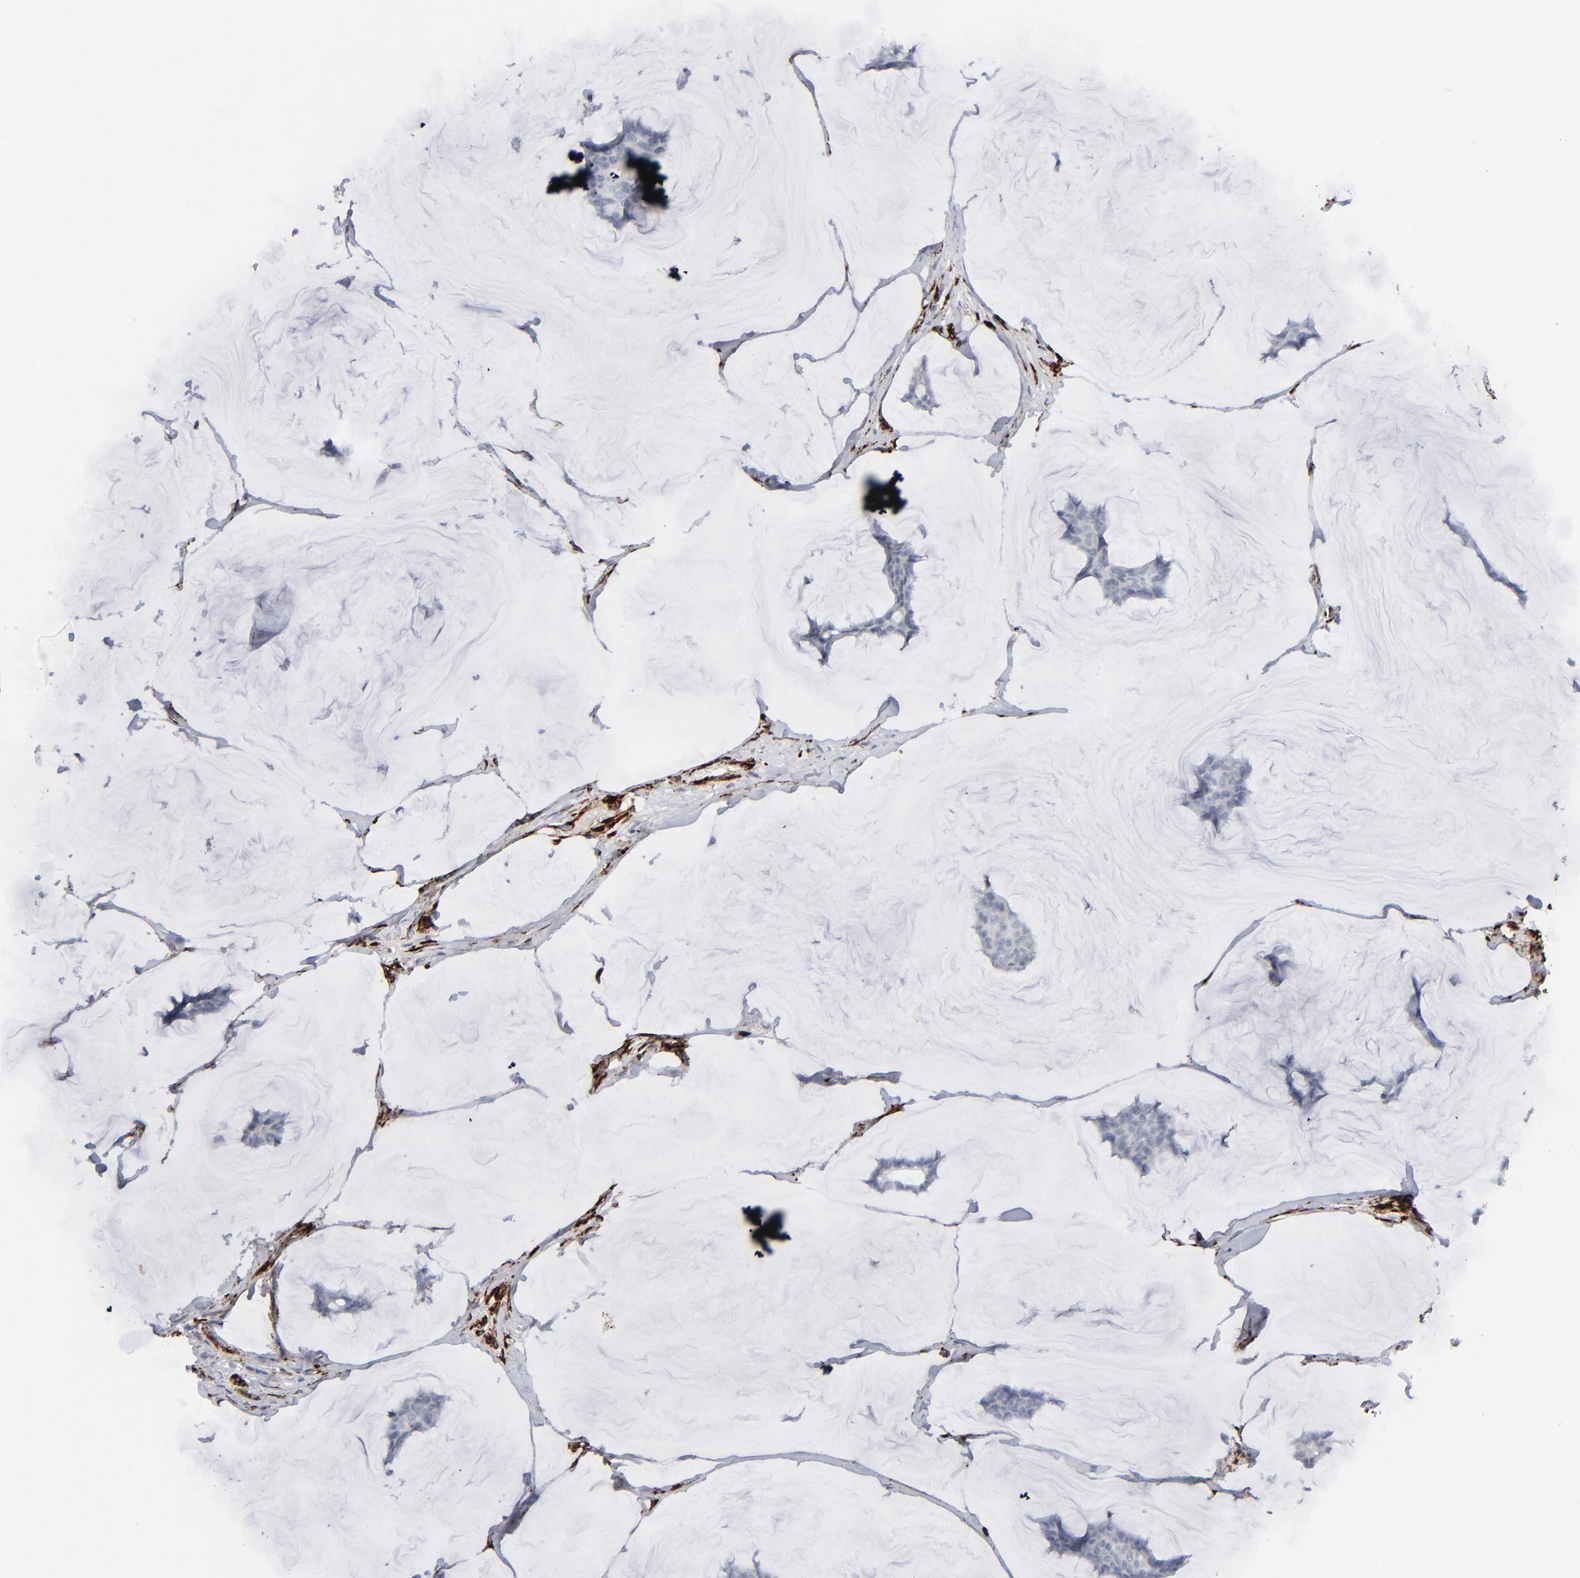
{"staining": {"intensity": "negative", "quantity": "none", "location": "none"}, "tissue": "breast cancer", "cell_type": "Tumor cells", "image_type": "cancer", "snomed": [{"axis": "morphology", "description": "Duct carcinoma"}, {"axis": "topography", "description": "Breast"}], "caption": "Intraductal carcinoma (breast) stained for a protein using immunohistochemistry demonstrates no positivity tumor cells.", "gene": "SPARC", "patient": {"sex": "female", "age": 93}}